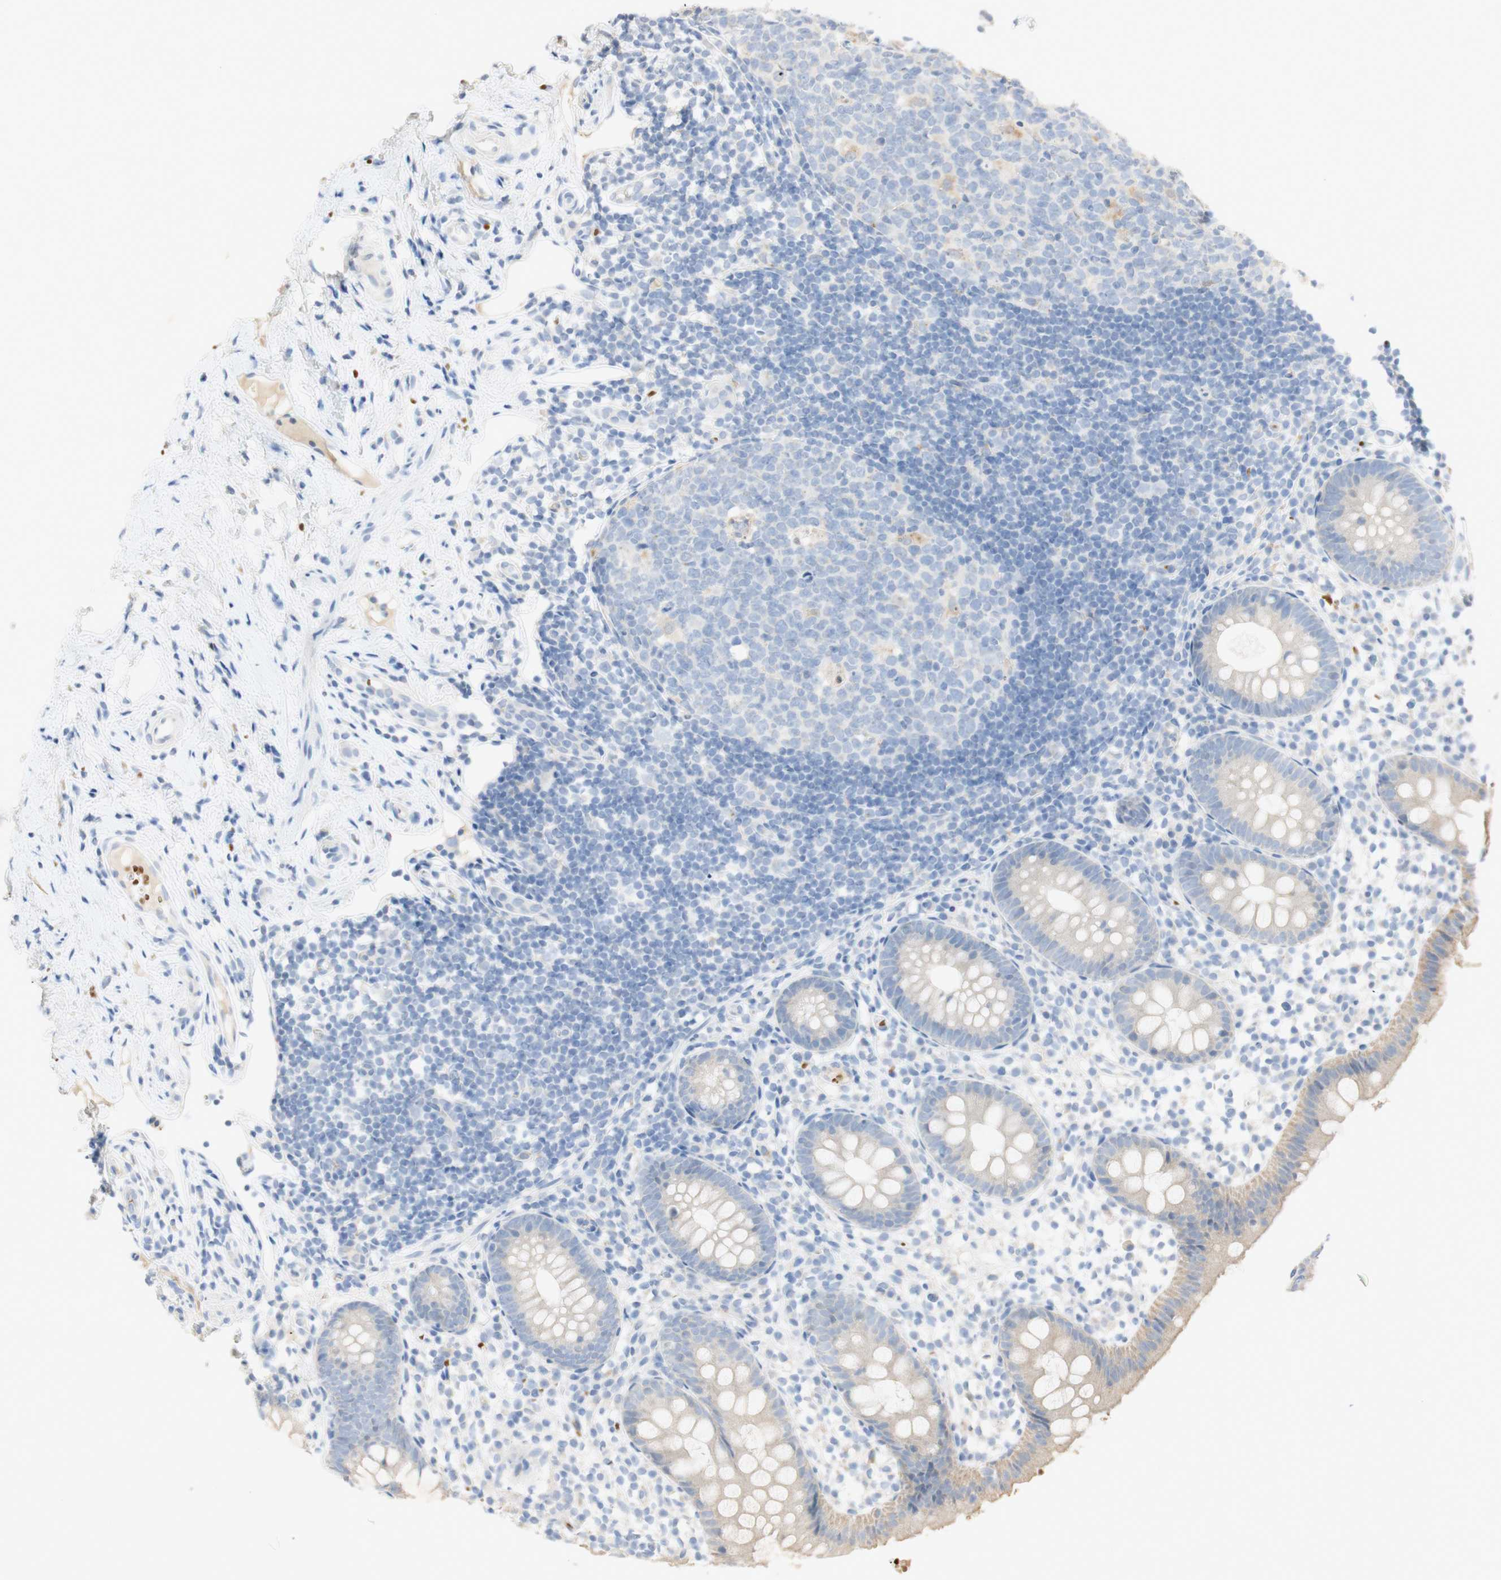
{"staining": {"intensity": "weak", "quantity": "25%-75%", "location": "cytoplasmic/membranous"}, "tissue": "appendix", "cell_type": "Glandular cells", "image_type": "normal", "snomed": [{"axis": "morphology", "description": "Normal tissue, NOS"}, {"axis": "topography", "description": "Appendix"}], "caption": "Benign appendix reveals weak cytoplasmic/membranous staining in approximately 25%-75% of glandular cells.", "gene": "EPO", "patient": {"sex": "female", "age": 20}}